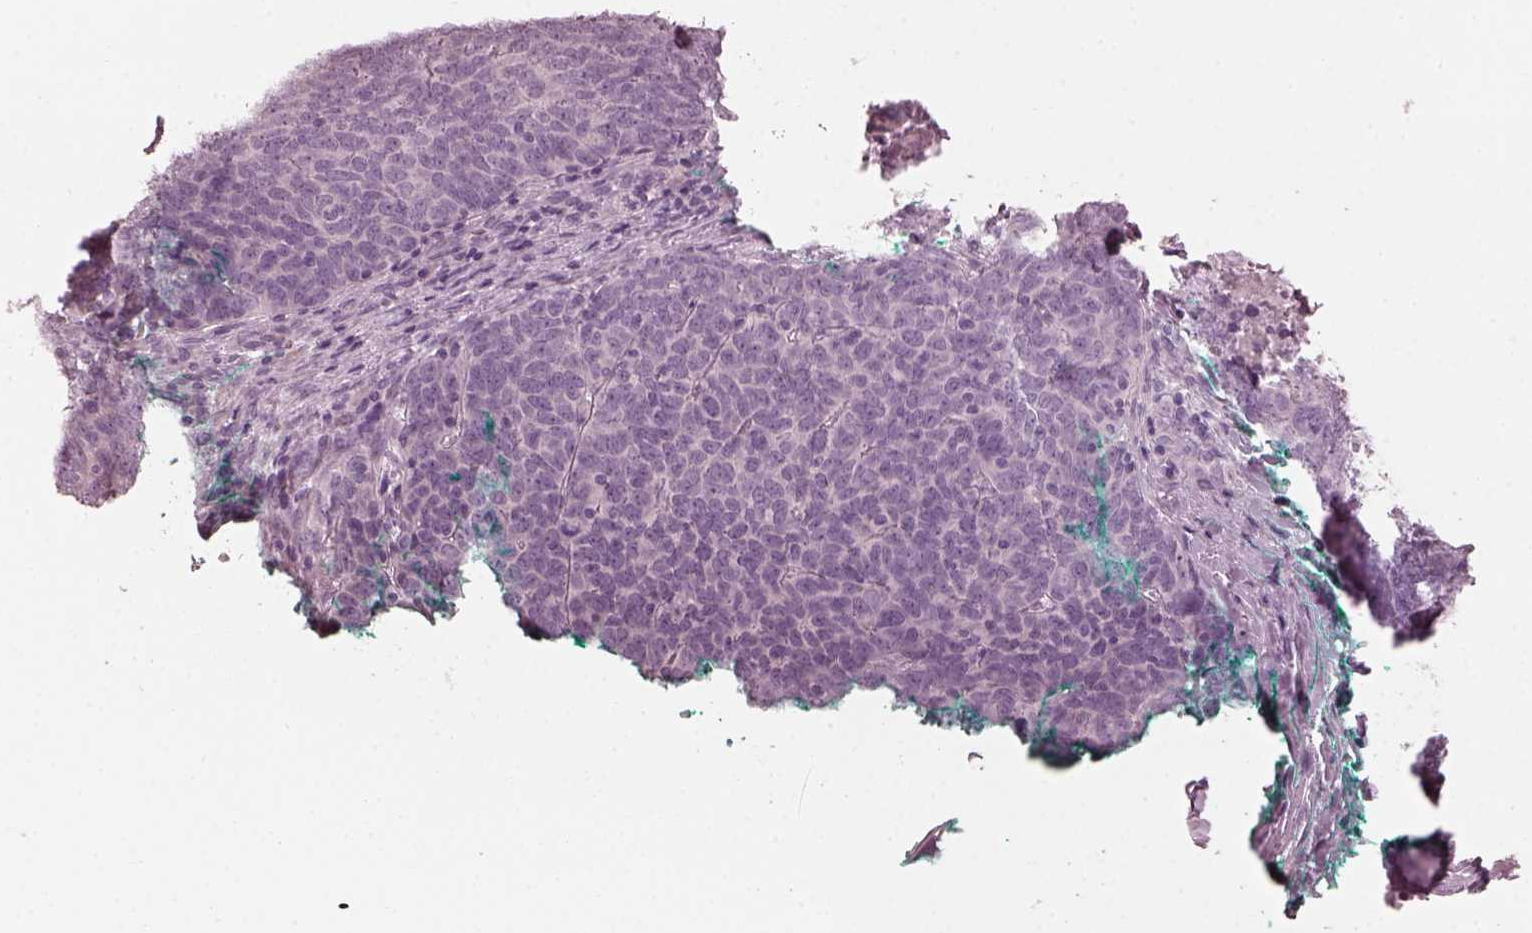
{"staining": {"intensity": "negative", "quantity": "none", "location": "none"}, "tissue": "skin cancer", "cell_type": "Tumor cells", "image_type": "cancer", "snomed": [{"axis": "morphology", "description": "Squamous cell carcinoma, NOS"}, {"axis": "topography", "description": "Skin"}, {"axis": "topography", "description": "Anal"}], "caption": "This histopathology image is of squamous cell carcinoma (skin) stained with IHC to label a protein in brown with the nuclei are counter-stained blue. There is no staining in tumor cells. (DAB (3,3'-diaminobenzidine) IHC visualized using brightfield microscopy, high magnification).", "gene": "SAXO2", "patient": {"sex": "female", "age": 51}}